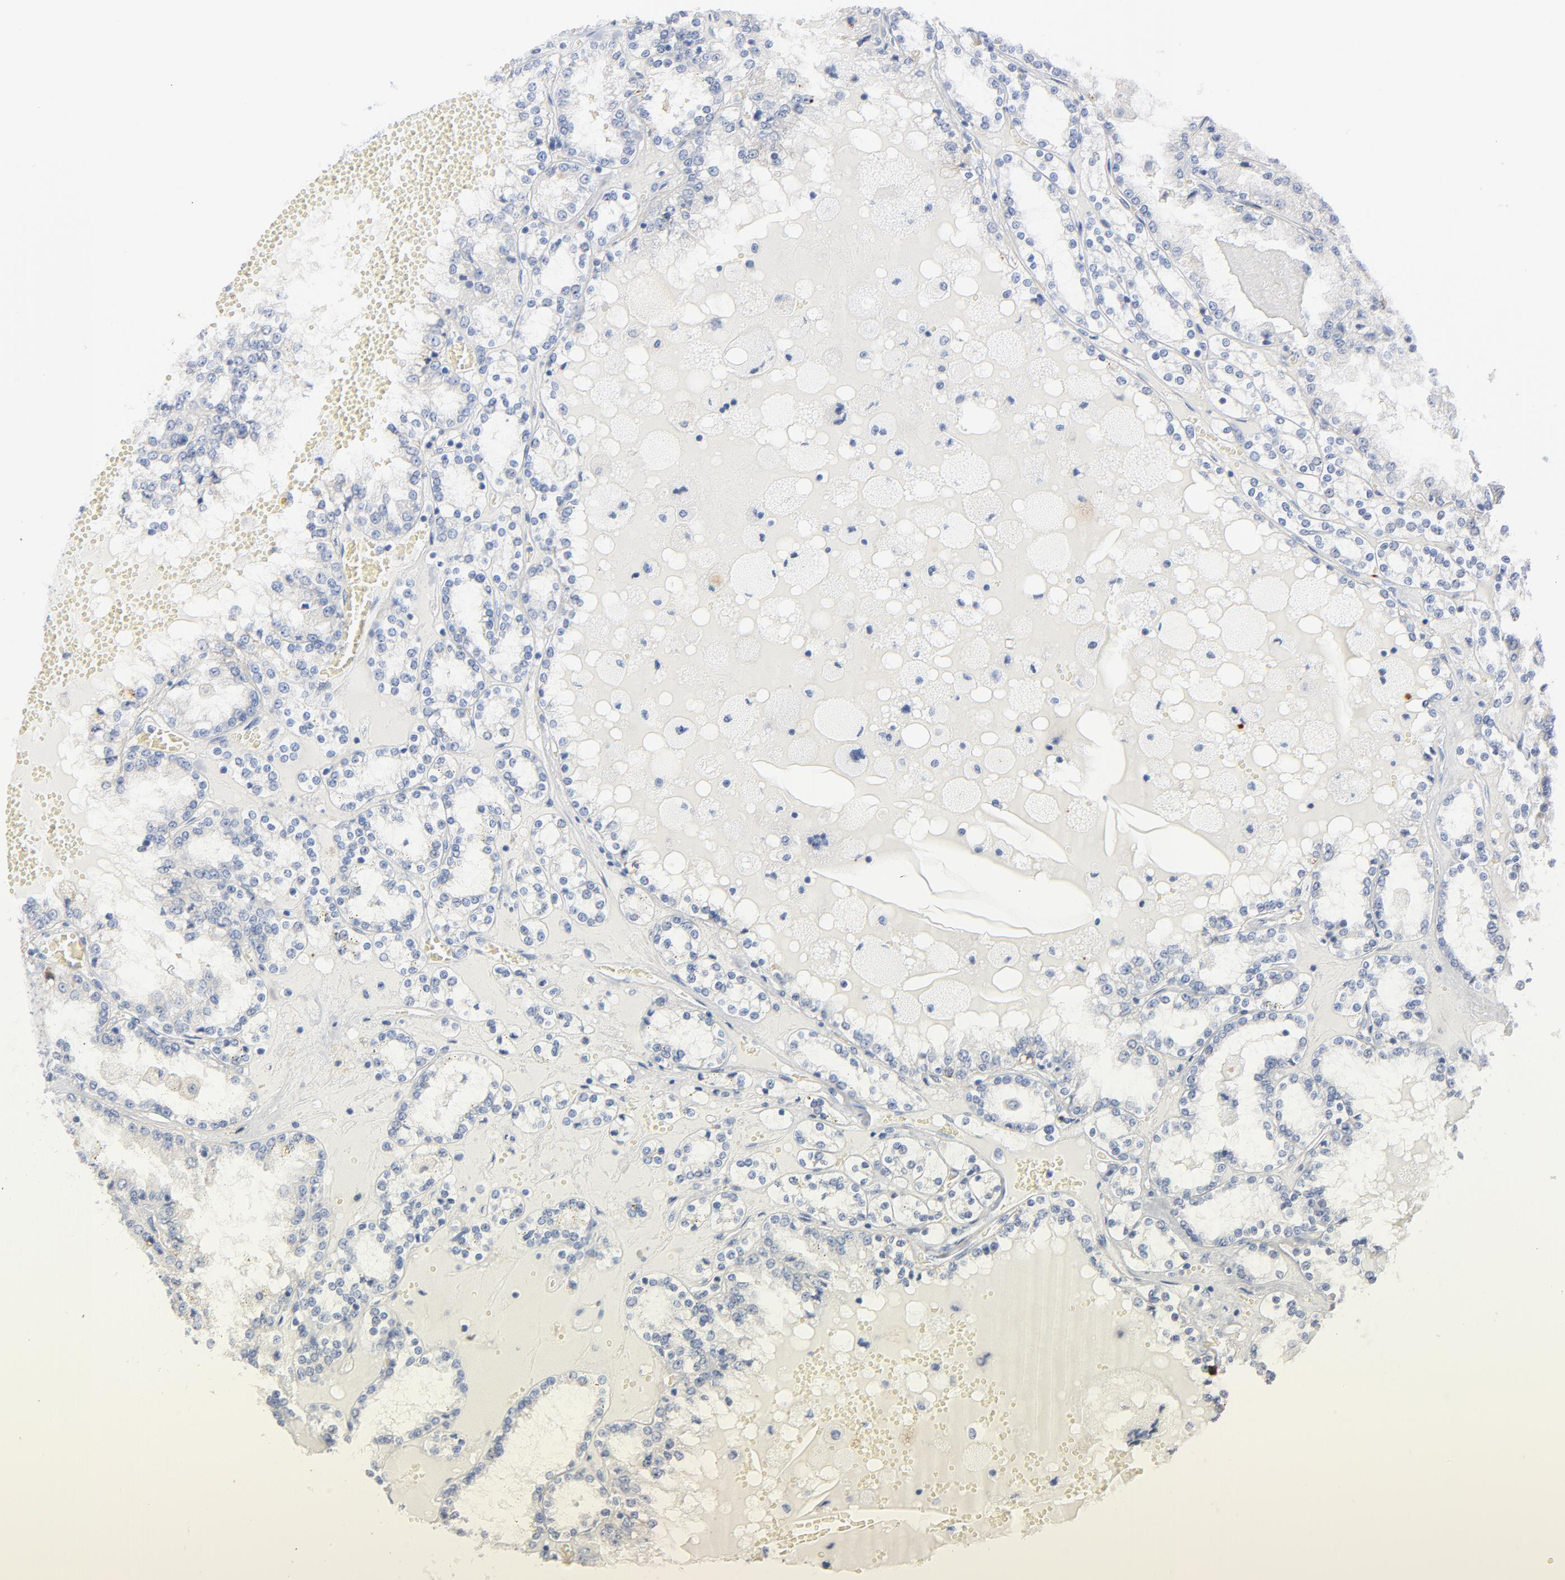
{"staining": {"intensity": "negative", "quantity": "none", "location": "none"}, "tissue": "renal cancer", "cell_type": "Tumor cells", "image_type": "cancer", "snomed": [{"axis": "morphology", "description": "Adenocarcinoma, NOS"}, {"axis": "topography", "description": "Kidney"}], "caption": "Protein analysis of renal adenocarcinoma reveals no significant staining in tumor cells.", "gene": "IFT43", "patient": {"sex": "female", "age": 56}}